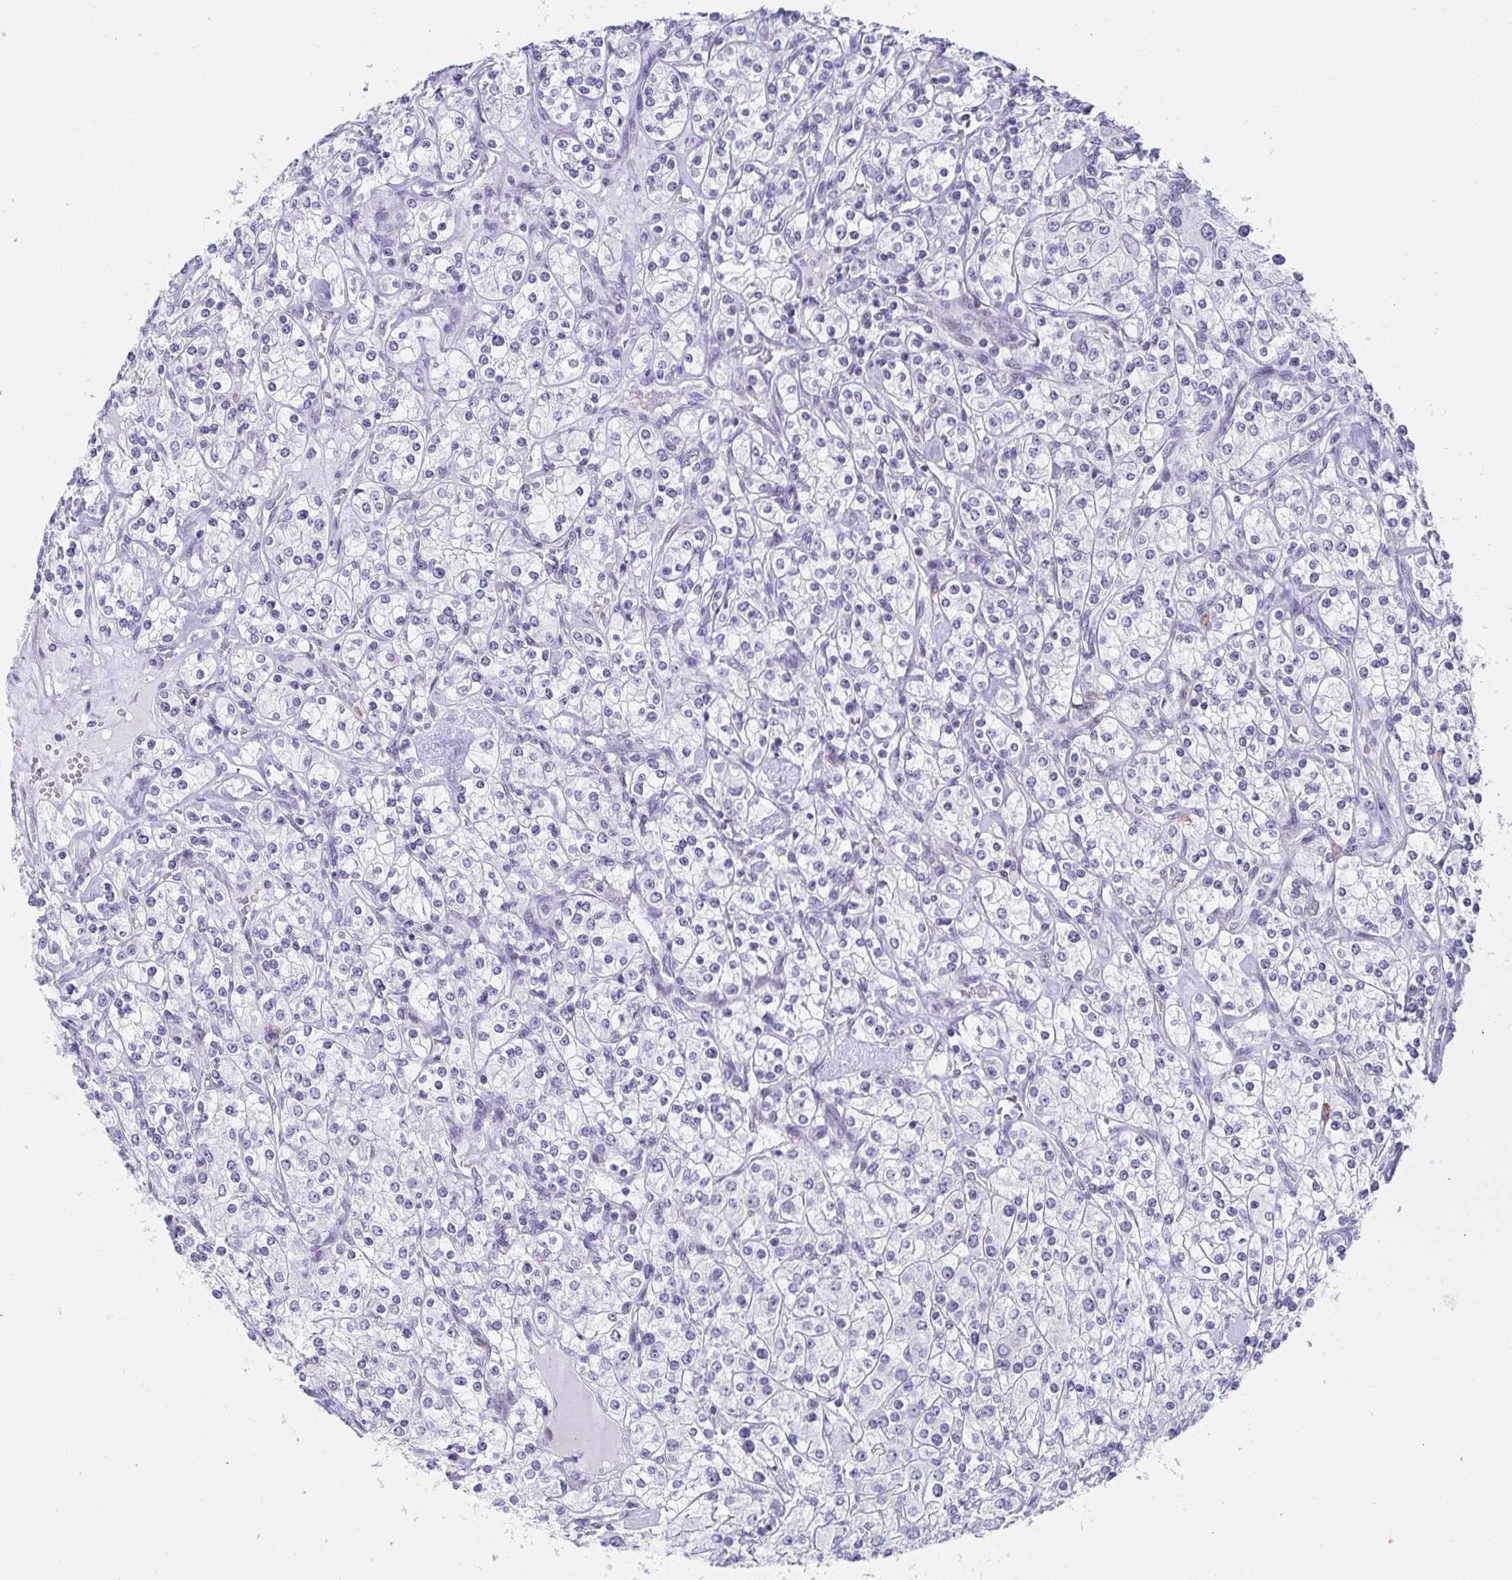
{"staining": {"intensity": "negative", "quantity": "none", "location": "none"}, "tissue": "renal cancer", "cell_type": "Tumor cells", "image_type": "cancer", "snomed": [{"axis": "morphology", "description": "Adenocarcinoma, NOS"}, {"axis": "topography", "description": "Kidney"}], "caption": "DAB immunohistochemical staining of human renal cancer reveals no significant expression in tumor cells.", "gene": "WDR72", "patient": {"sex": "male", "age": 77}}